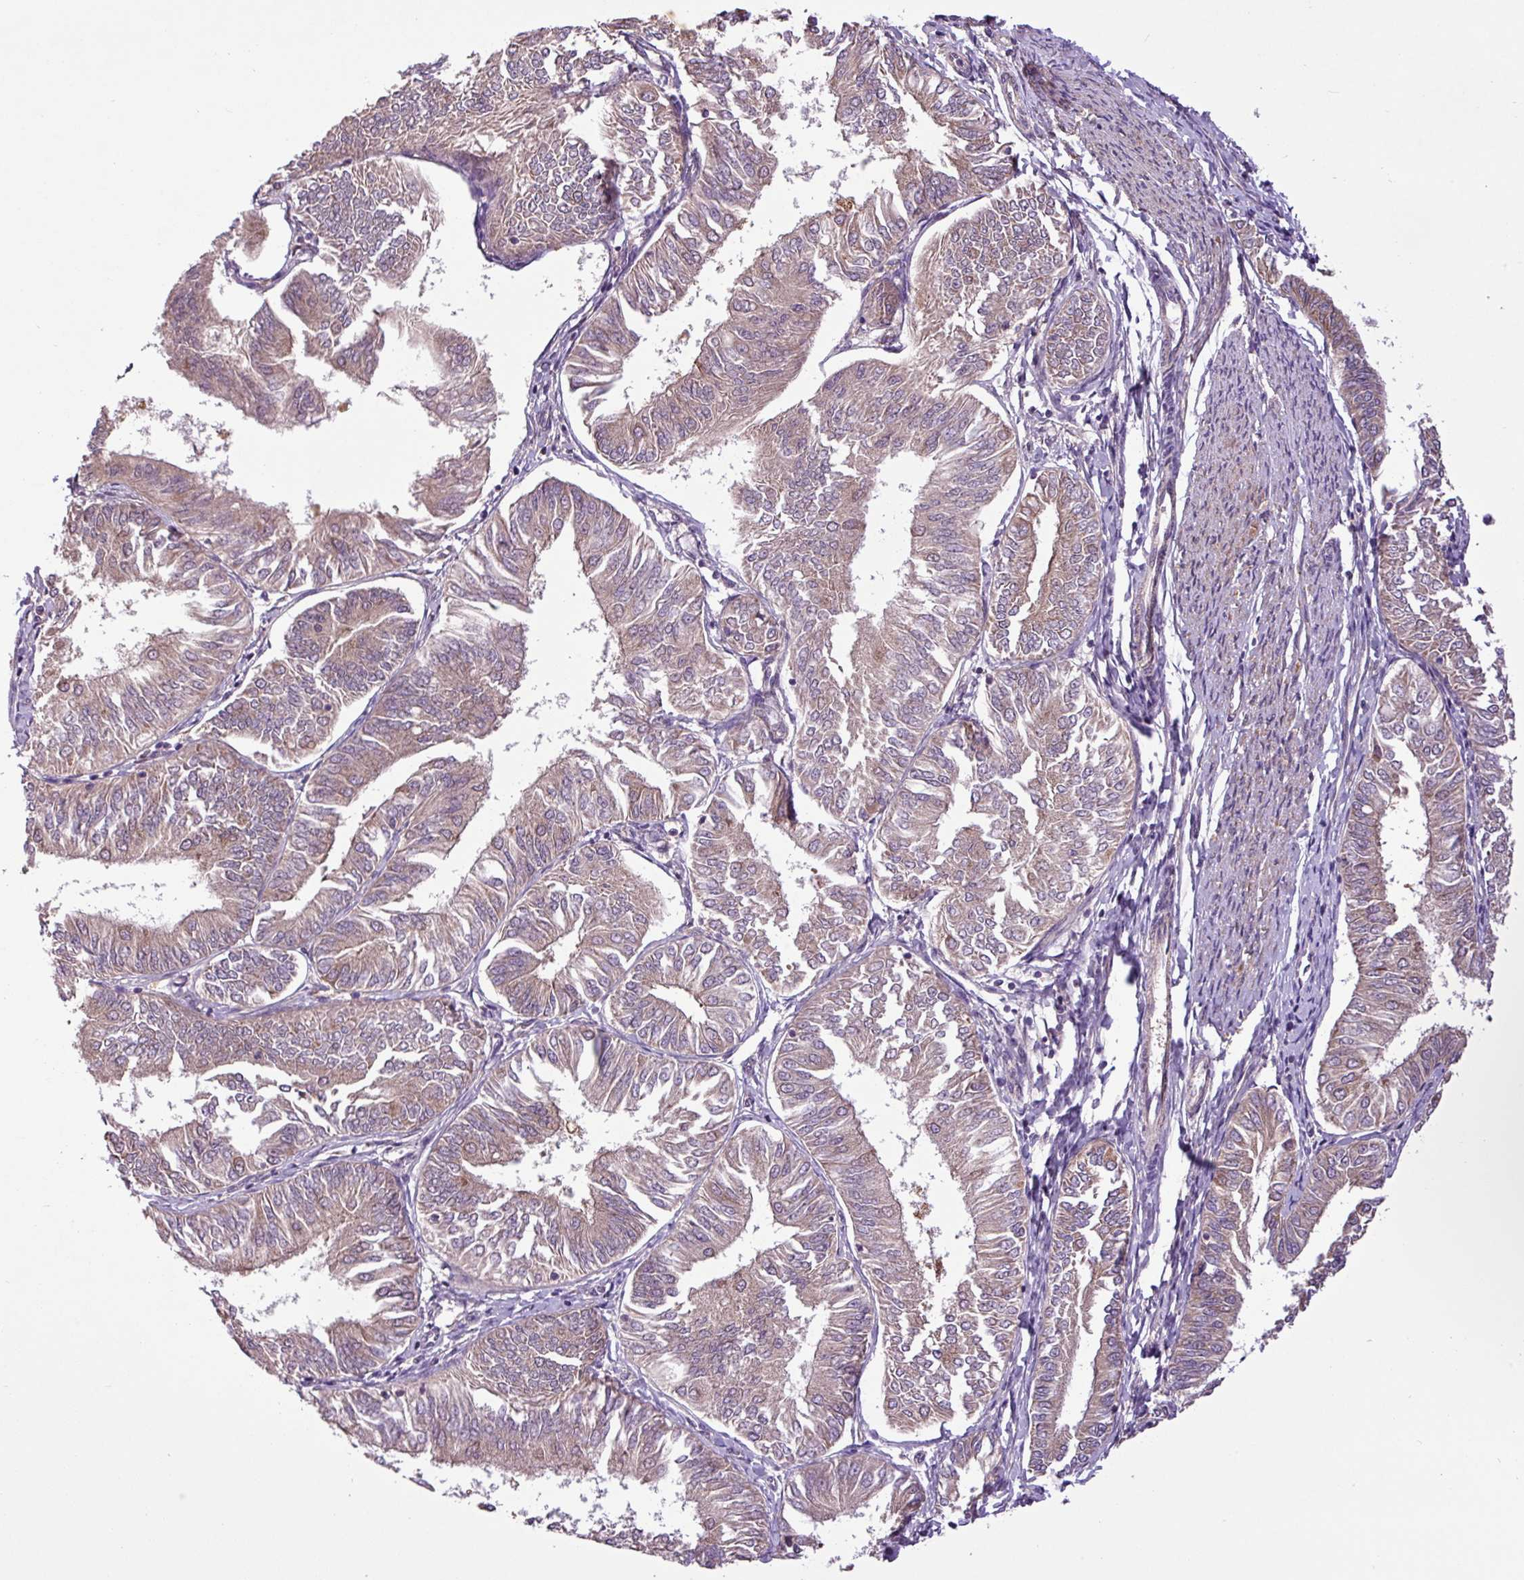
{"staining": {"intensity": "weak", "quantity": "25%-75%", "location": "cytoplasmic/membranous"}, "tissue": "endometrial cancer", "cell_type": "Tumor cells", "image_type": "cancer", "snomed": [{"axis": "morphology", "description": "Adenocarcinoma, NOS"}, {"axis": "topography", "description": "Endometrium"}], "caption": "Endometrial cancer stained with a brown dye shows weak cytoplasmic/membranous positive positivity in approximately 25%-75% of tumor cells.", "gene": "TIMM10B", "patient": {"sex": "female", "age": 58}}